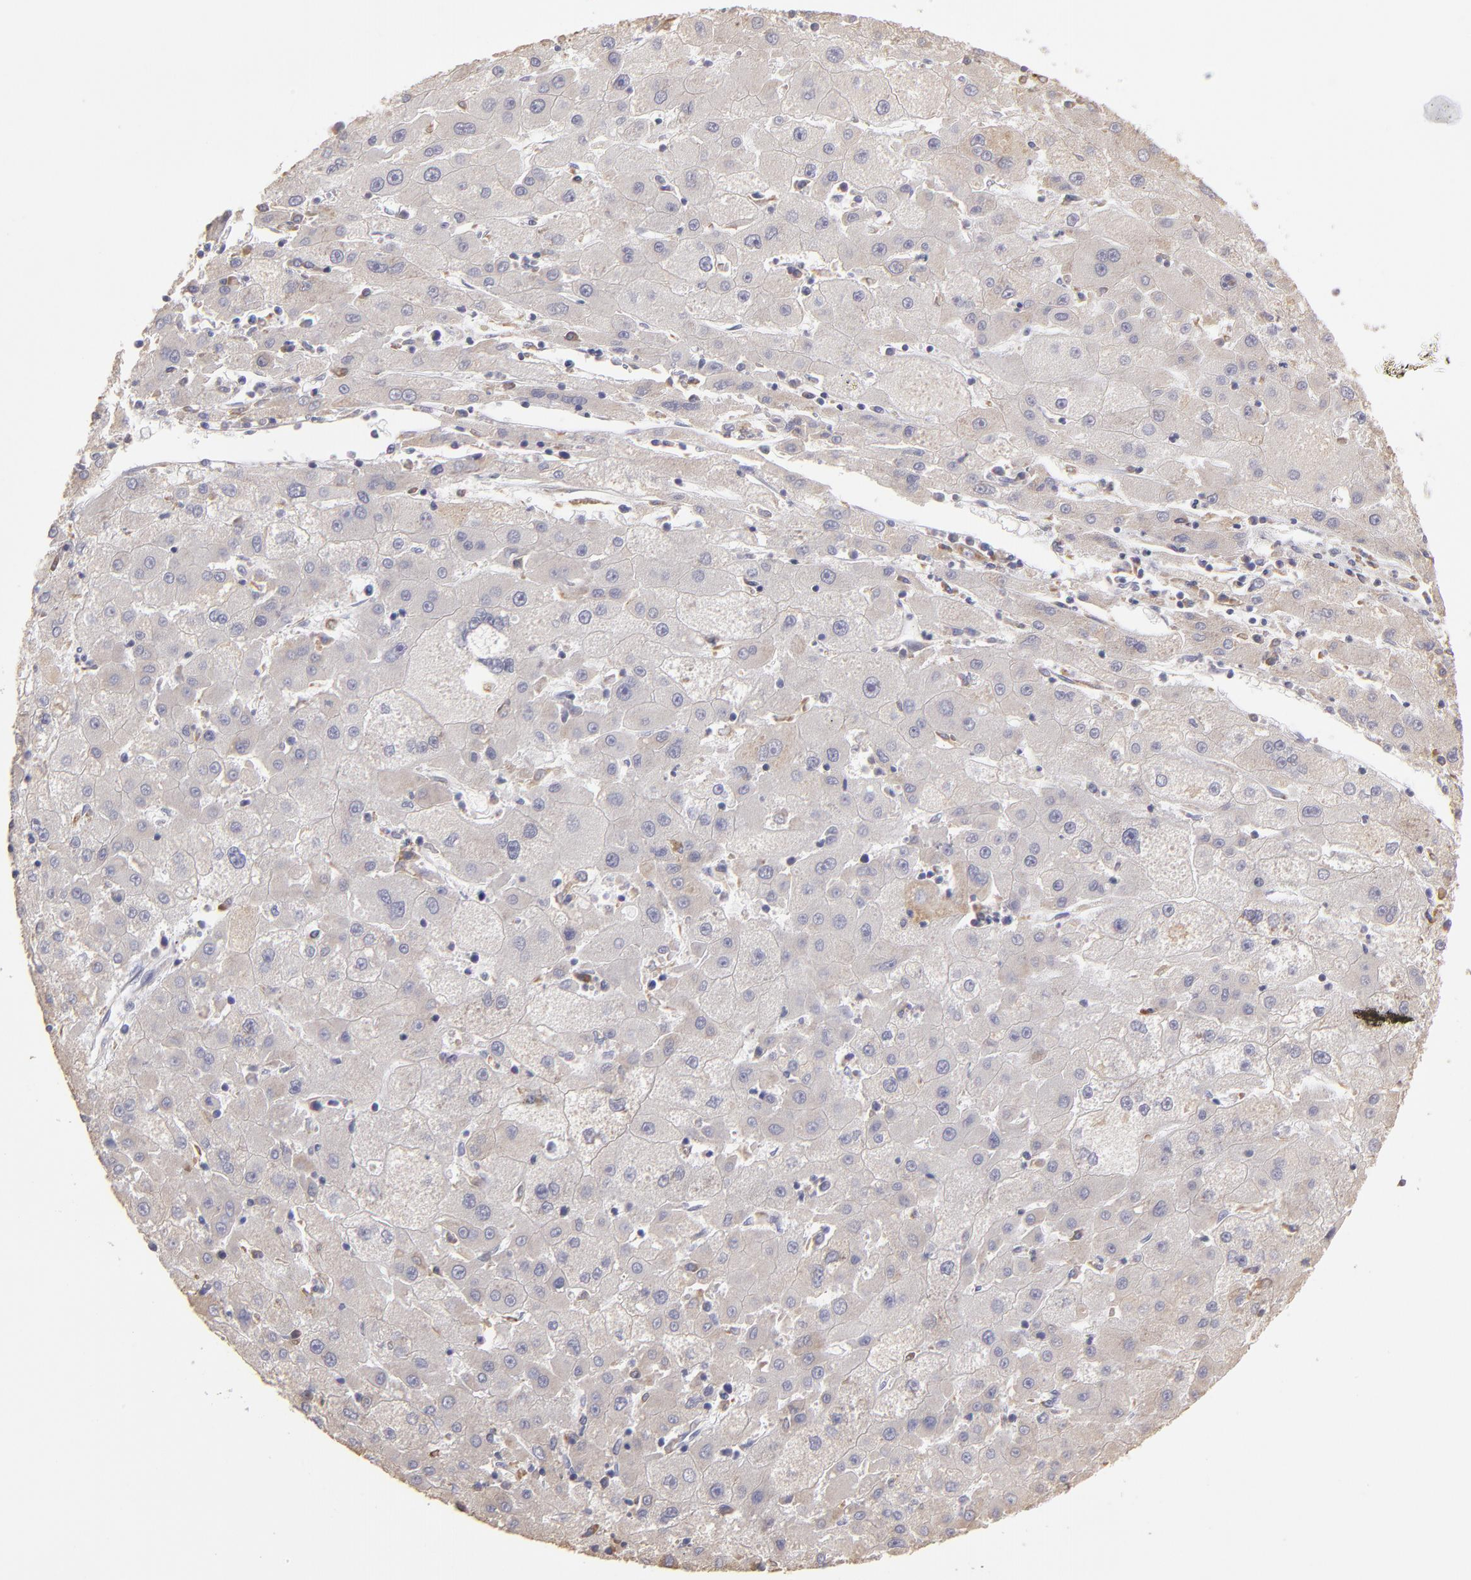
{"staining": {"intensity": "weak", "quantity": ">75%", "location": "cytoplasmic/membranous"}, "tissue": "liver cancer", "cell_type": "Tumor cells", "image_type": "cancer", "snomed": [{"axis": "morphology", "description": "Carcinoma, Hepatocellular, NOS"}, {"axis": "topography", "description": "Liver"}], "caption": "IHC histopathology image of neoplastic tissue: human liver hepatocellular carcinoma stained using IHC shows low levels of weak protein expression localized specifically in the cytoplasmic/membranous of tumor cells, appearing as a cytoplasmic/membranous brown color.", "gene": "CALR", "patient": {"sex": "male", "age": 72}}